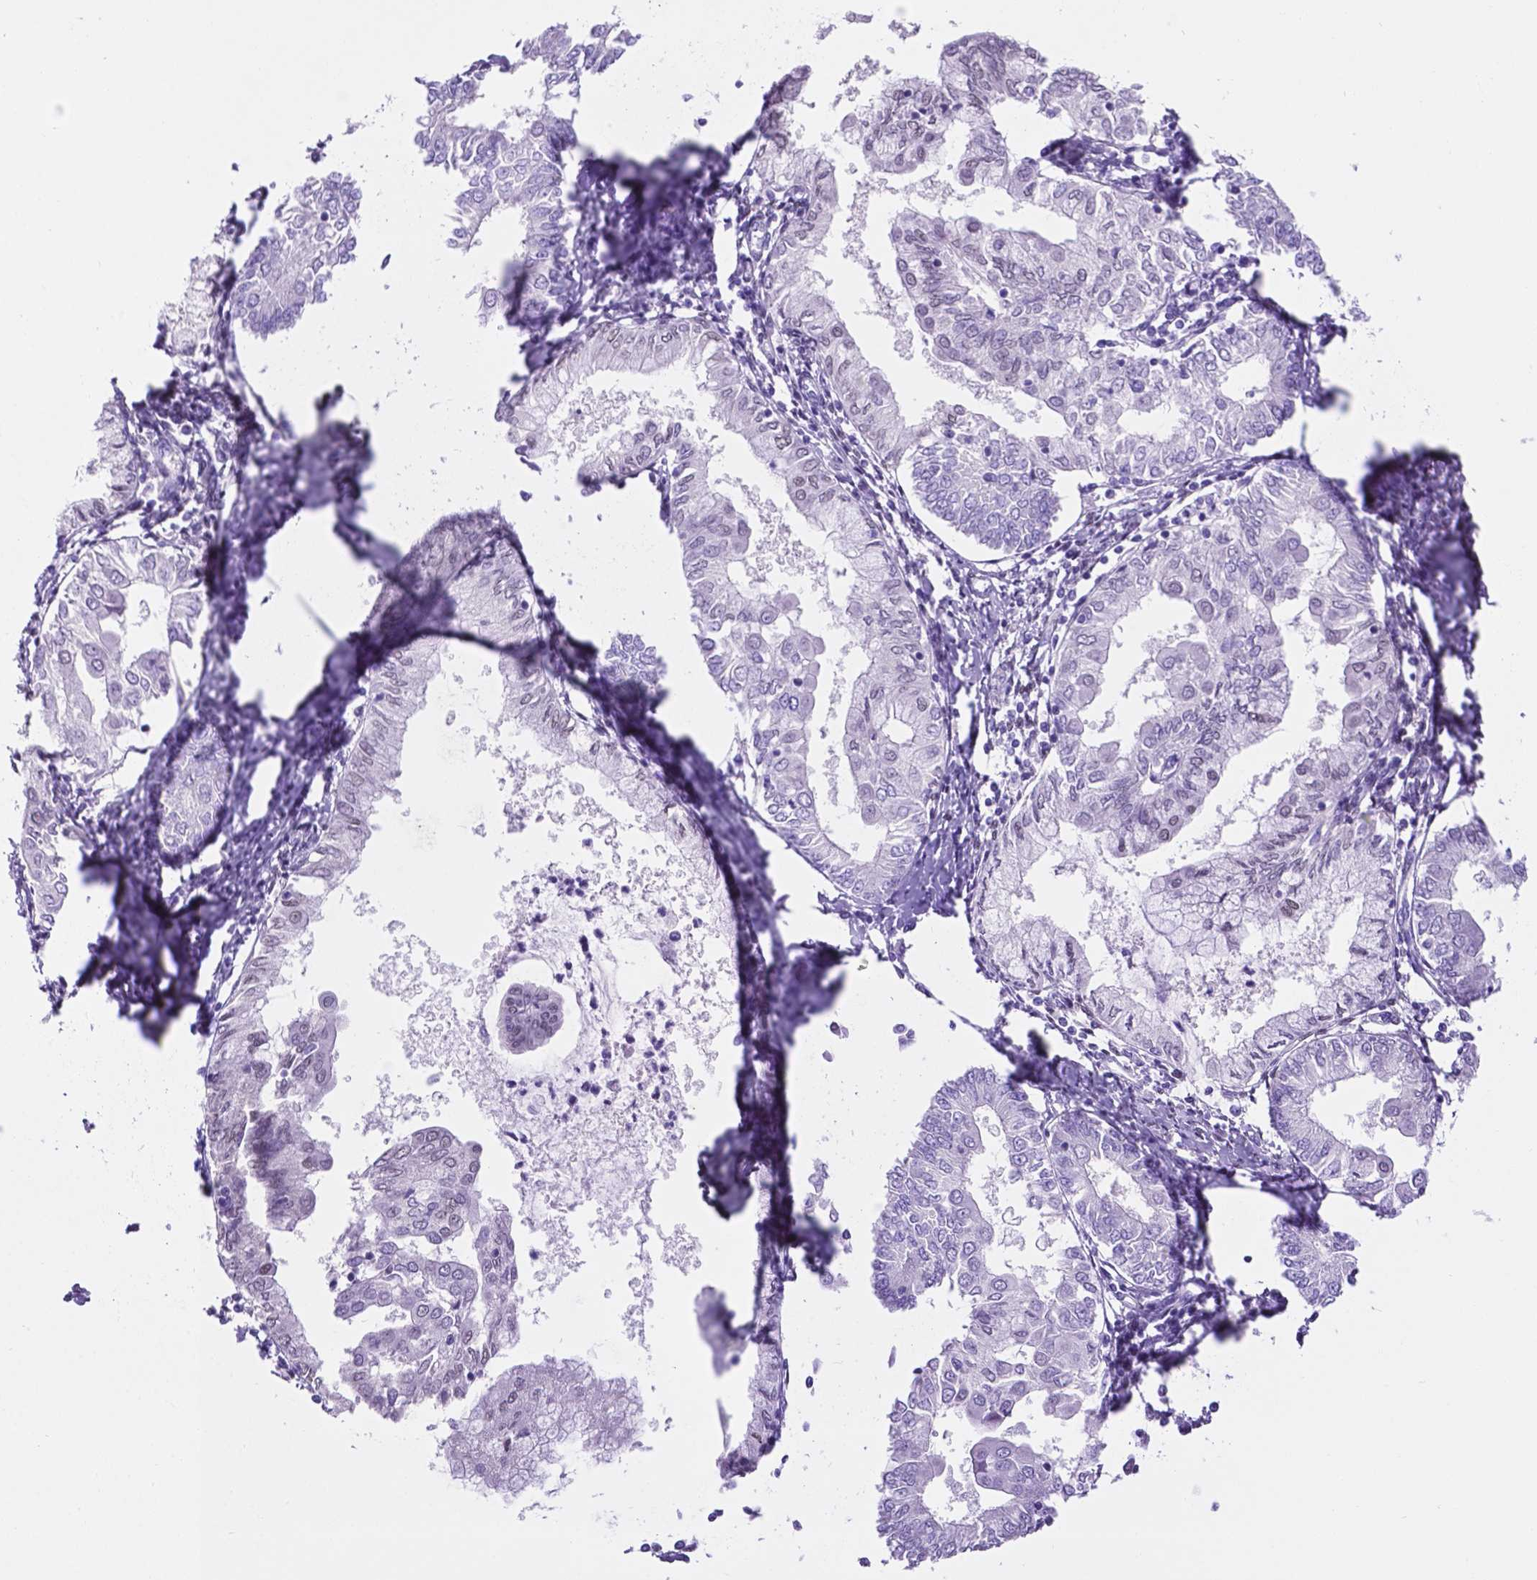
{"staining": {"intensity": "negative", "quantity": "none", "location": "none"}, "tissue": "endometrial cancer", "cell_type": "Tumor cells", "image_type": "cancer", "snomed": [{"axis": "morphology", "description": "Adenocarcinoma, NOS"}, {"axis": "topography", "description": "Endometrium"}], "caption": "IHC of endometrial adenocarcinoma shows no staining in tumor cells.", "gene": "TMEM210", "patient": {"sex": "female", "age": 68}}